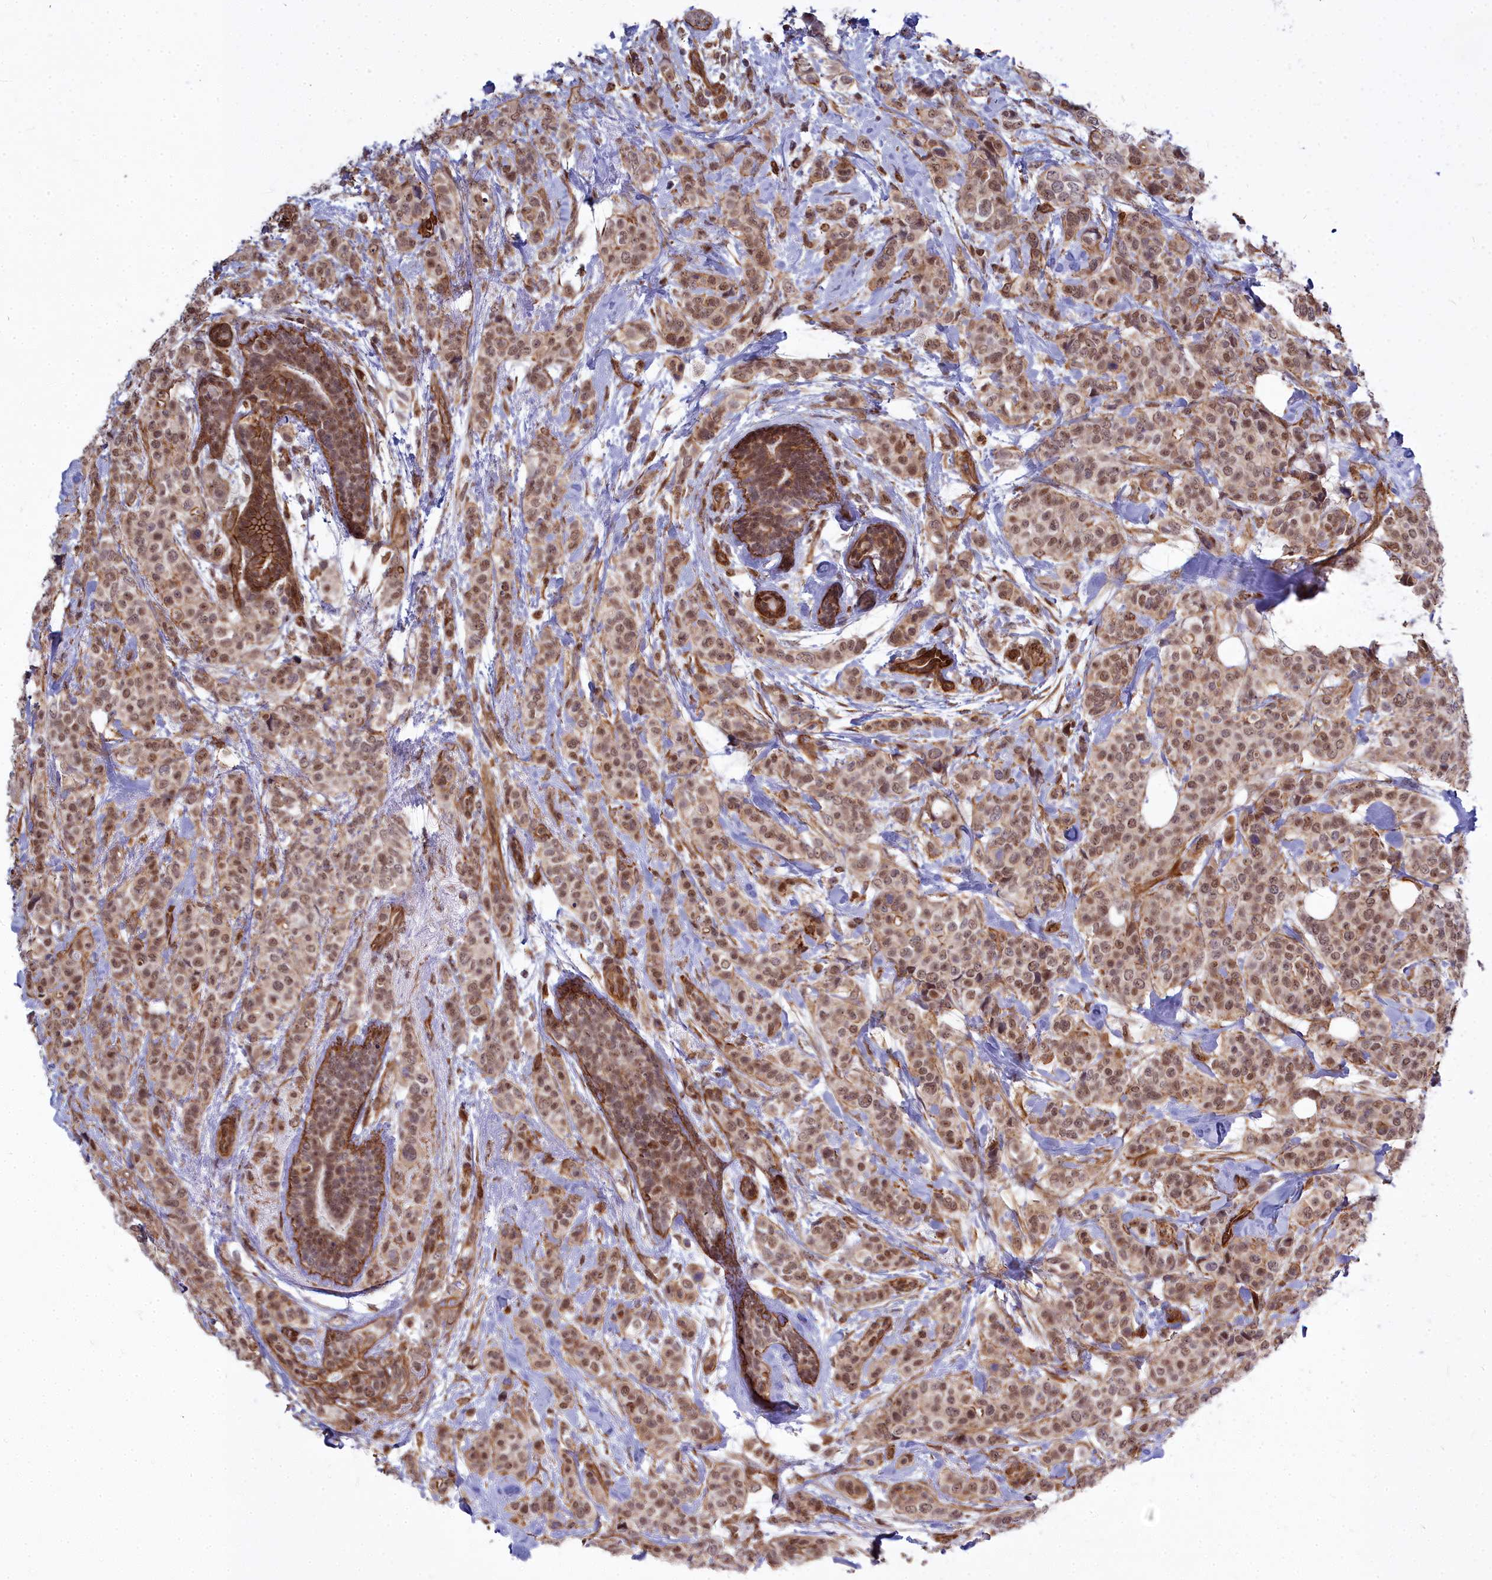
{"staining": {"intensity": "moderate", "quantity": ">75%", "location": "nuclear"}, "tissue": "breast cancer", "cell_type": "Tumor cells", "image_type": "cancer", "snomed": [{"axis": "morphology", "description": "Lobular carcinoma"}, {"axis": "topography", "description": "Breast"}], "caption": "Immunohistochemical staining of breast cancer (lobular carcinoma) exhibits moderate nuclear protein expression in approximately >75% of tumor cells.", "gene": "YJU2", "patient": {"sex": "female", "age": 51}}